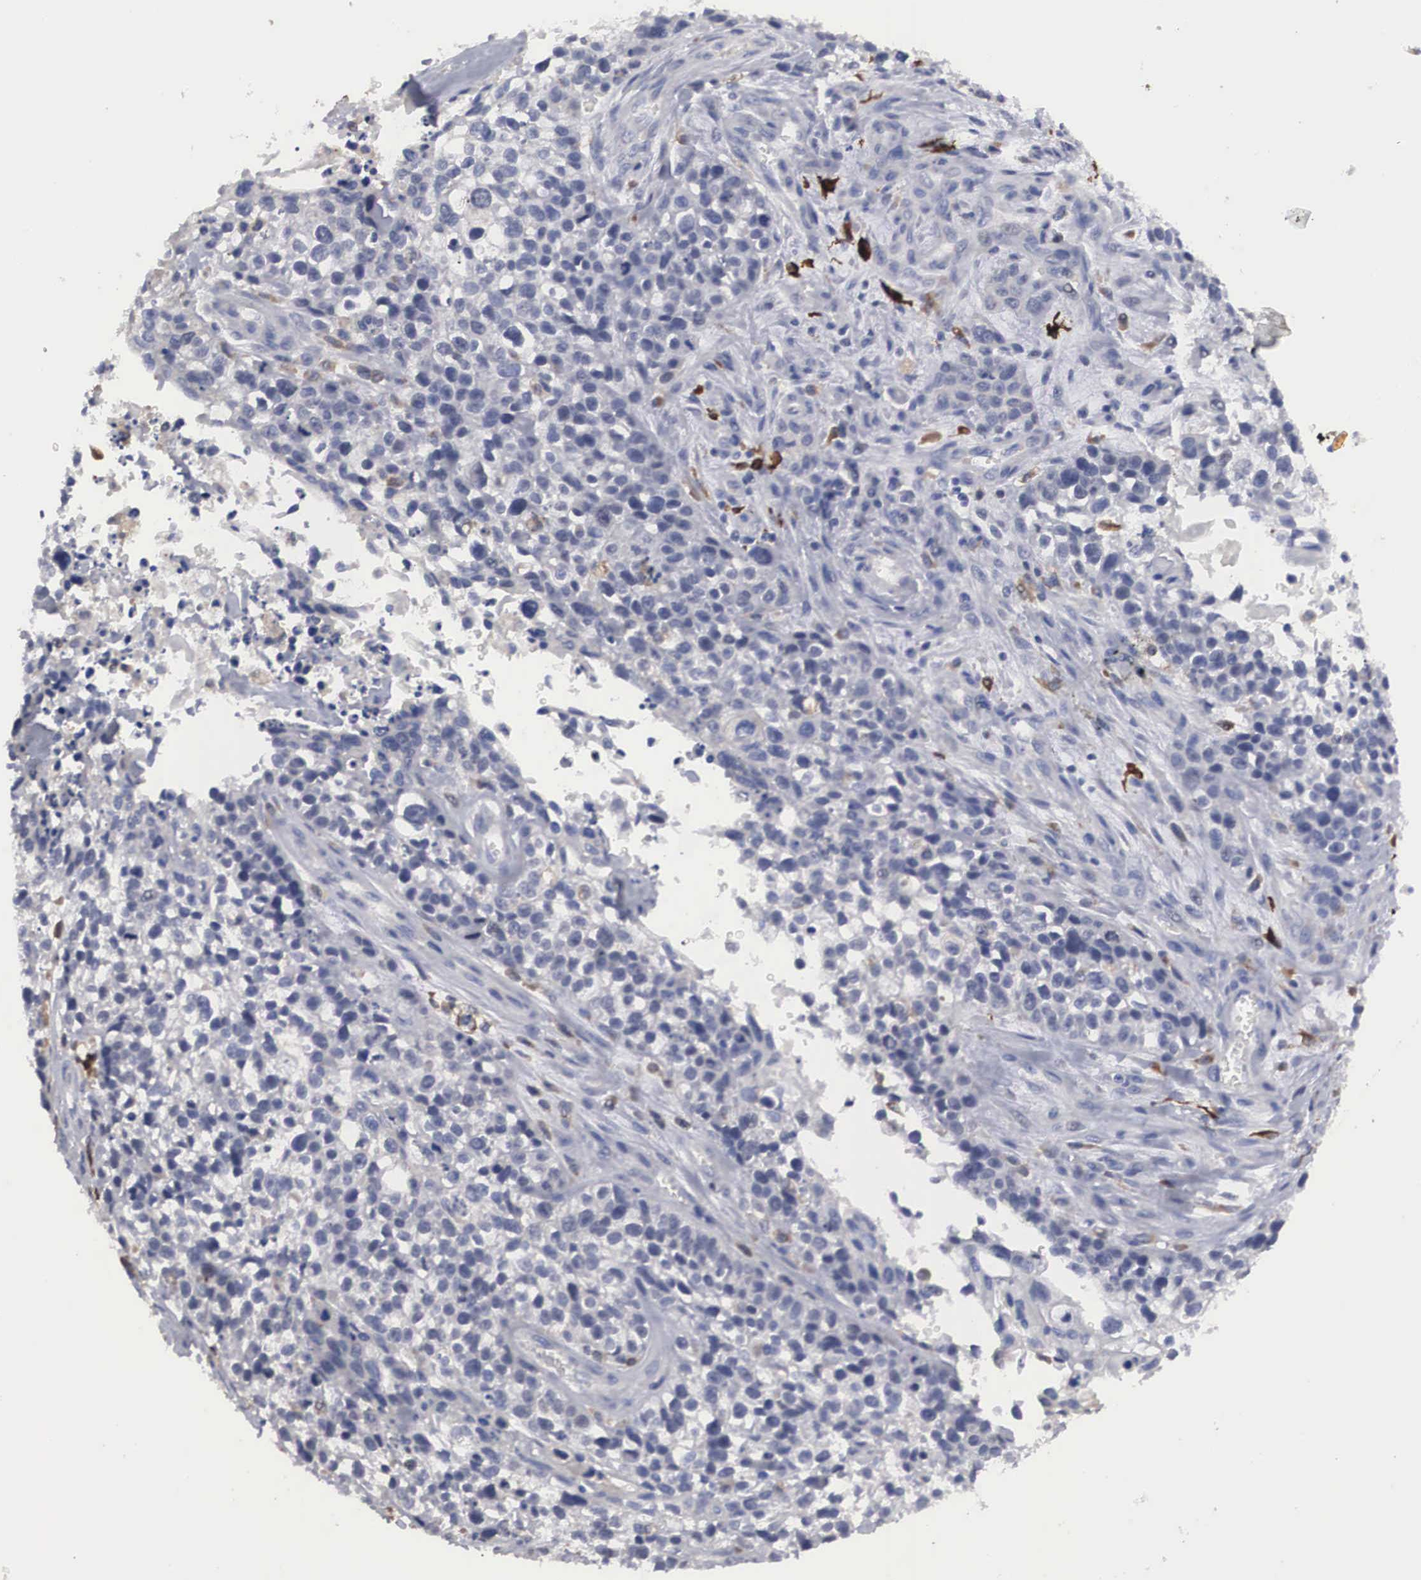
{"staining": {"intensity": "negative", "quantity": "none", "location": "none"}, "tissue": "lung cancer", "cell_type": "Tumor cells", "image_type": "cancer", "snomed": [{"axis": "morphology", "description": "Squamous cell carcinoma, NOS"}, {"axis": "topography", "description": "Lymph node"}, {"axis": "topography", "description": "Lung"}], "caption": "Image shows no protein staining in tumor cells of lung squamous cell carcinoma tissue.", "gene": "HMOX1", "patient": {"sex": "male", "age": 74}}